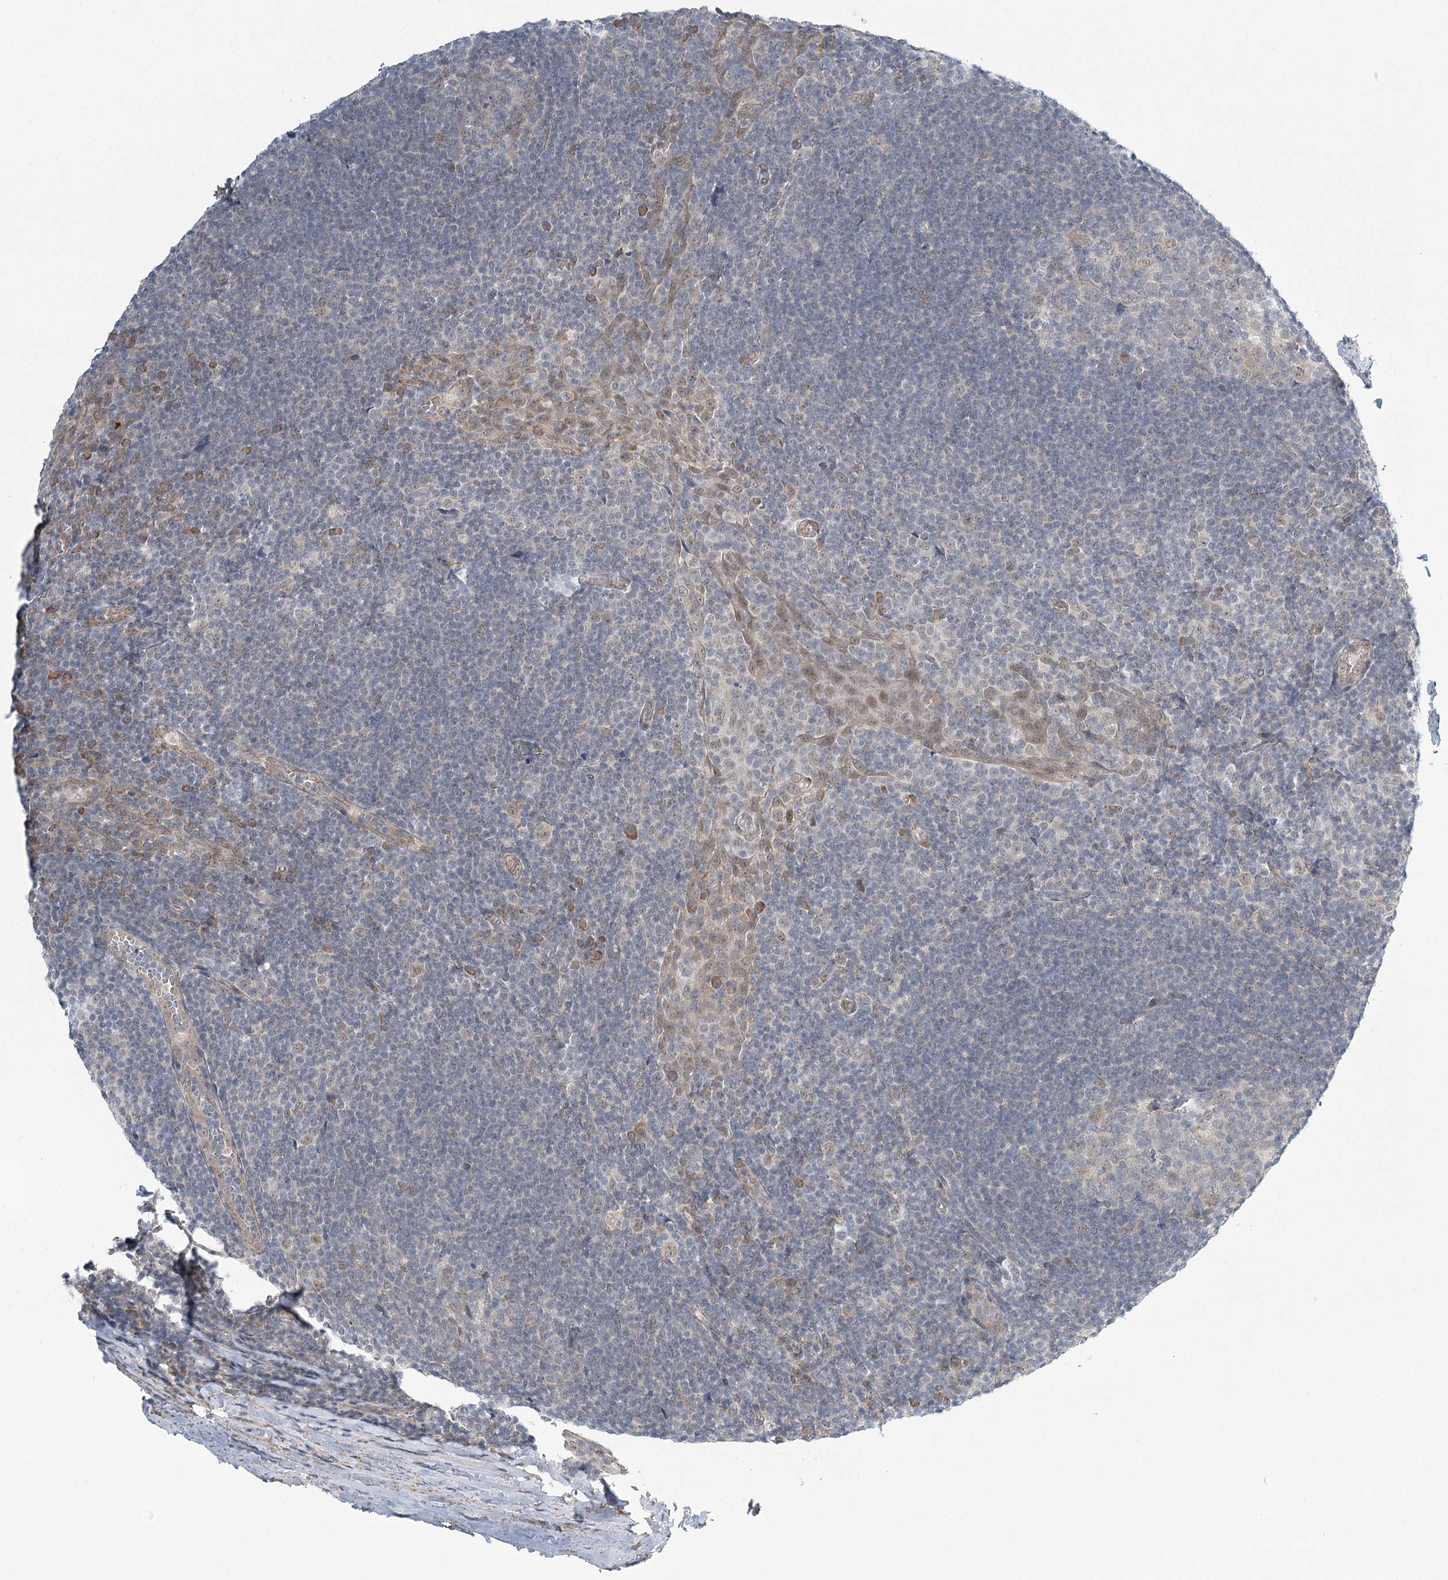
{"staining": {"intensity": "weak", "quantity": "<25%", "location": "nuclear"}, "tissue": "tonsil", "cell_type": "Germinal center cells", "image_type": "normal", "snomed": [{"axis": "morphology", "description": "Normal tissue, NOS"}, {"axis": "topography", "description": "Tonsil"}], "caption": "The photomicrograph displays no staining of germinal center cells in benign tonsil. (DAB immunohistochemistry visualized using brightfield microscopy, high magnification).", "gene": "MED28", "patient": {"sex": "male", "age": 37}}